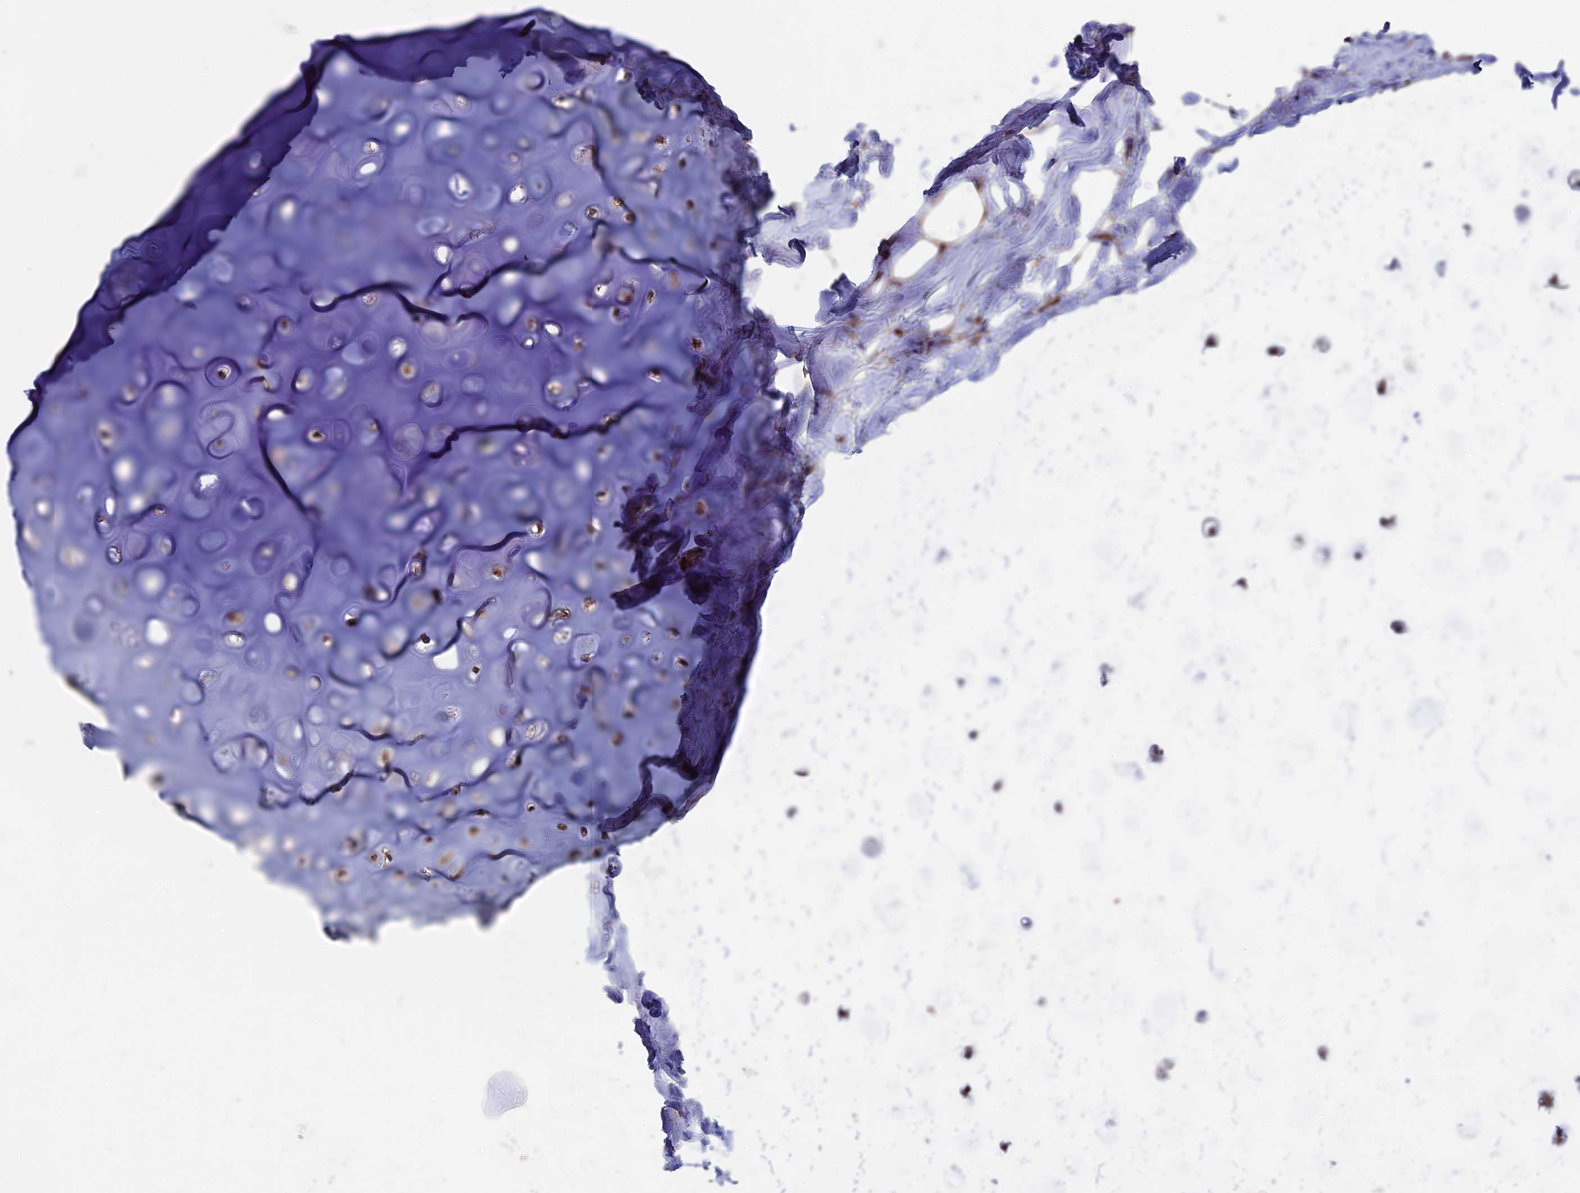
{"staining": {"intensity": "negative", "quantity": "none", "location": "none"}, "tissue": "adipose tissue", "cell_type": "Adipocytes", "image_type": "normal", "snomed": [{"axis": "morphology", "description": "Normal tissue, NOS"}, {"axis": "topography", "description": "Lymph node"}, {"axis": "topography", "description": "Cartilage tissue"}, {"axis": "topography", "description": "Bronchus"}], "caption": "DAB immunohistochemical staining of unremarkable adipose tissue exhibits no significant staining in adipocytes.", "gene": "RNF17", "patient": {"sex": "male", "age": 63}}